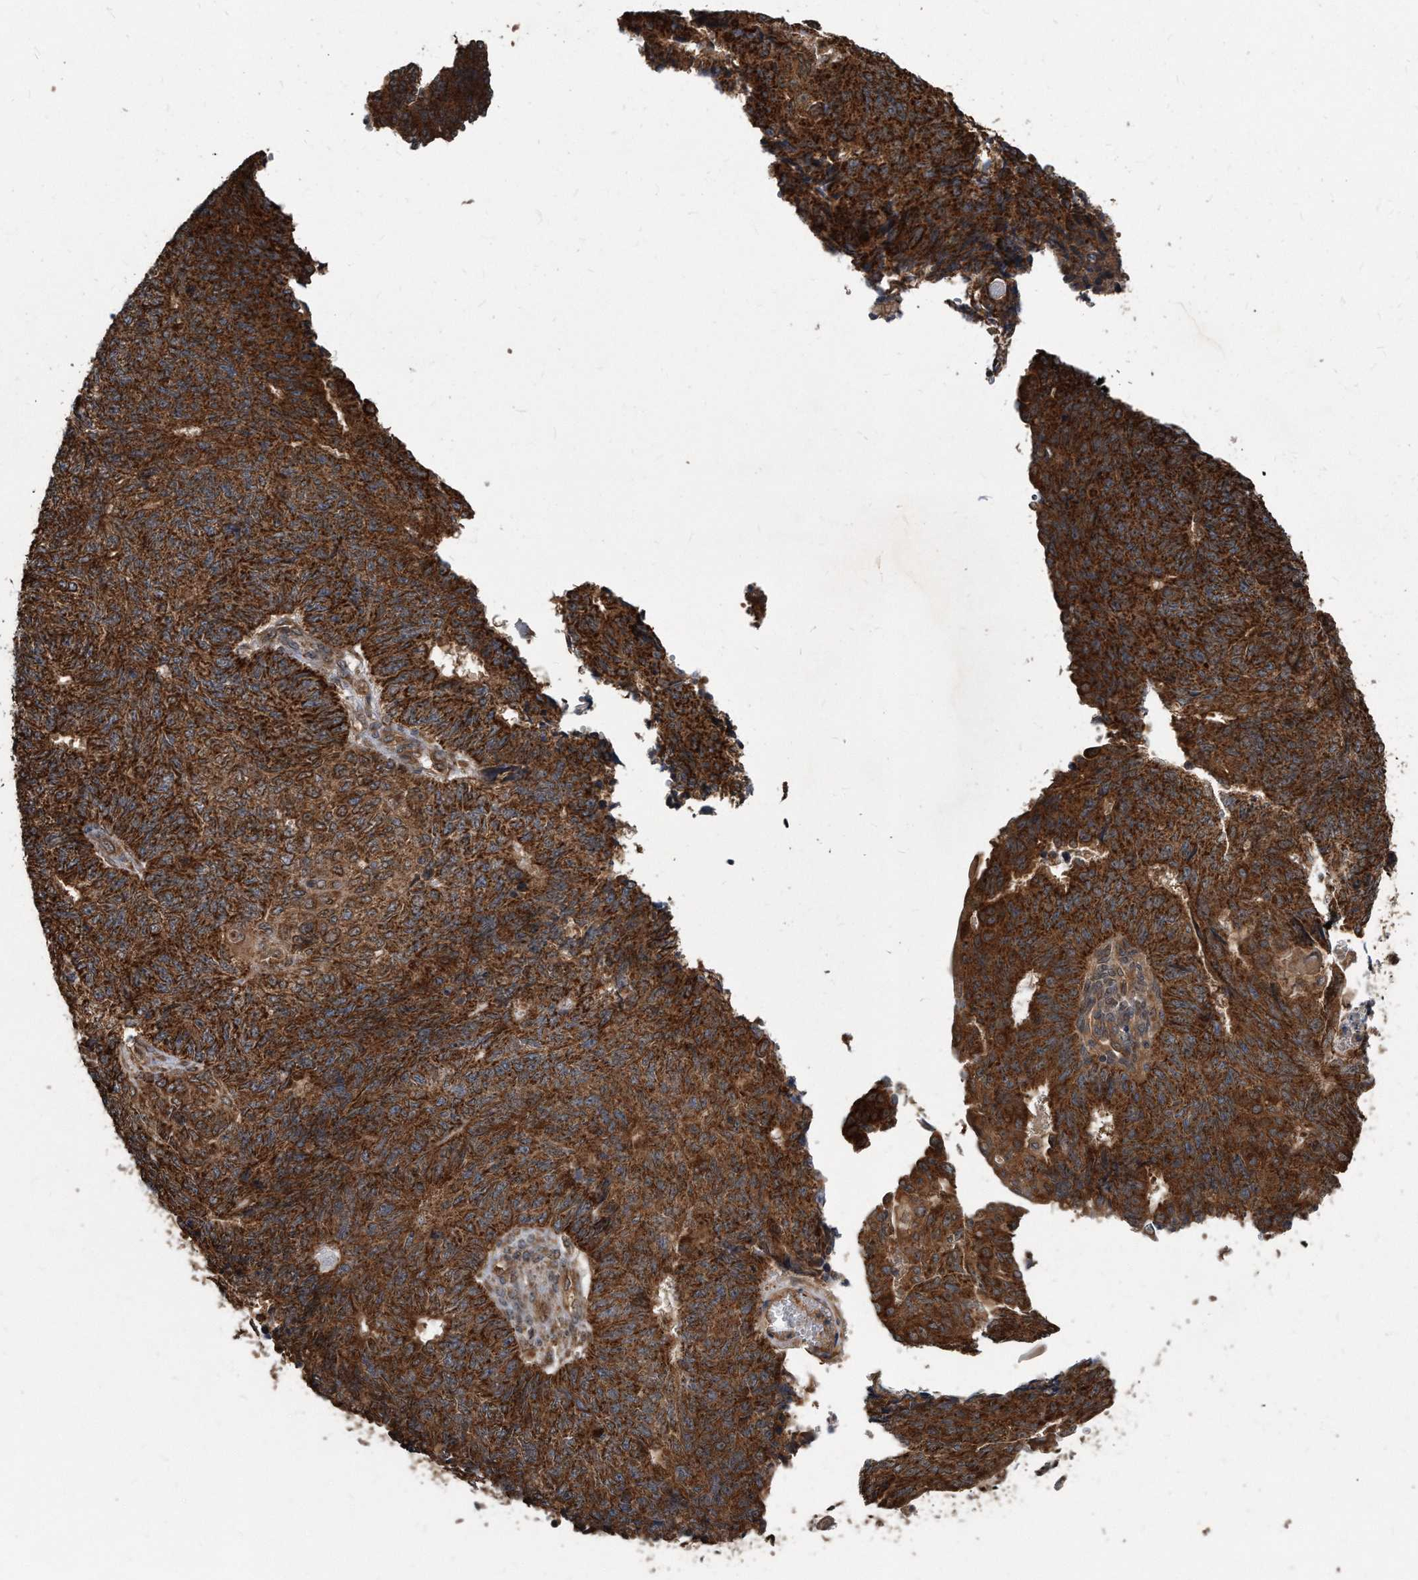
{"staining": {"intensity": "strong", "quantity": ">75%", "location": "cytoplasmic/membranous"}, "tissue": "endometrial cancer", "cell_type": "Tumor cells", "image_type": "cancer", "snomed": [{"axis": "morphology", "description": "Adenocarcinoma, NOS"}, {"axis": "topography", "description": "Endometrium"}], "caption": "Endometrial adenocarcinoma stained for a protein (brown) exhibits strong cytoplasmic/membranous positive expression in approximately >75% of tumor cells.", "gene": "FAM136A", "patient": {"sex": "female", "age": 32}}